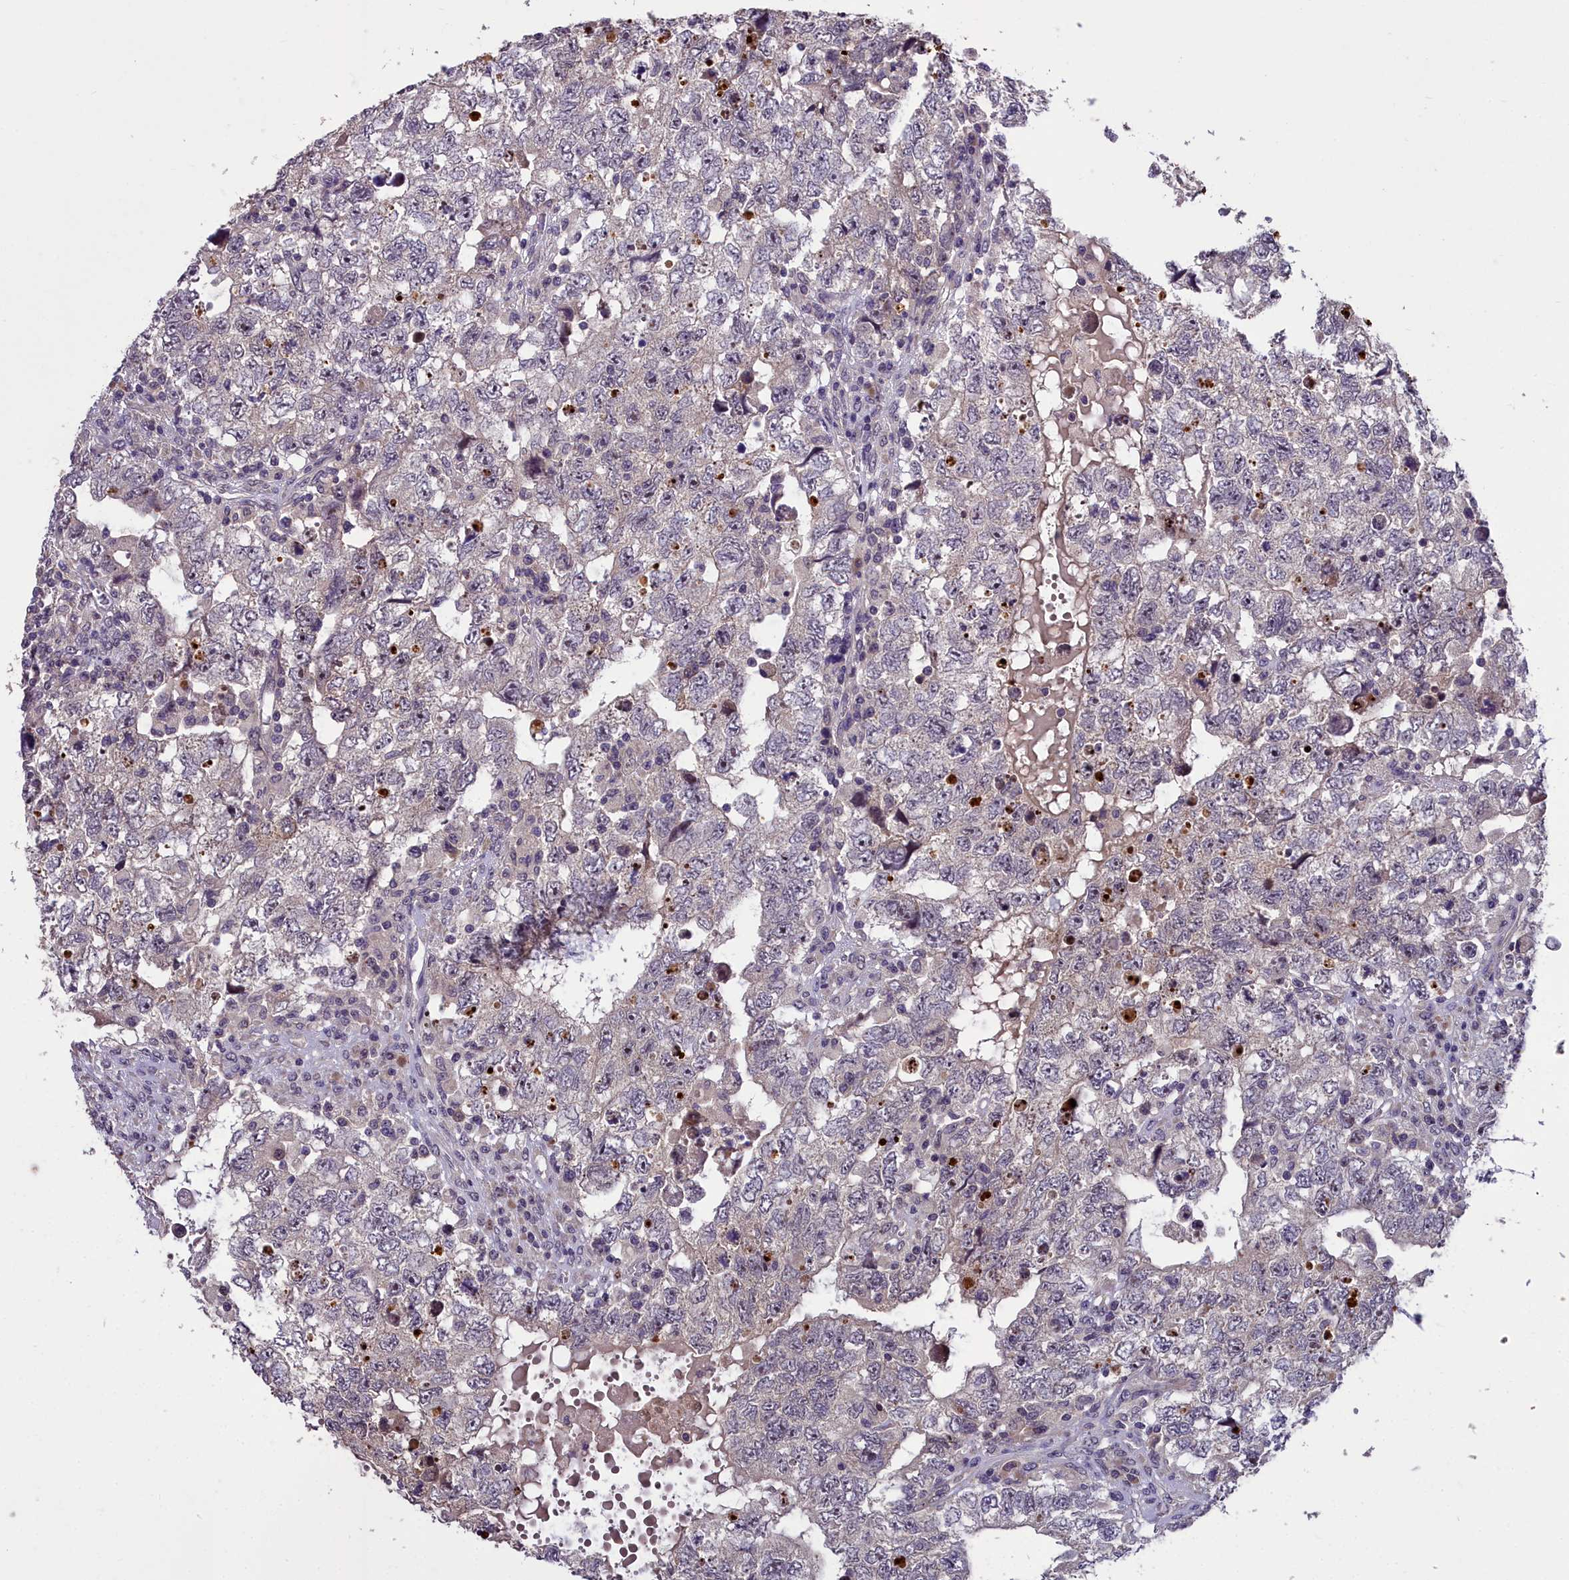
{"staining": {"intensity": "negative", "quantity": "none", "location": "none"}, "tissue": "testis cancer", "cell_type": "Tumor cells", "image_type": "cancer", "snomed": [{"axis": "morphology", "description": "Carcinoma, Embryonal, NOS"}, {"axis": "topography", "description": "Testis"}], "caption": "Immunohistochemistry (IHC) of testis cancer (embryonal carcinoma) shows no positivity in tumor cells.", "gene": "ZNF333", "patient": {"sex": "male", "age": 36}}